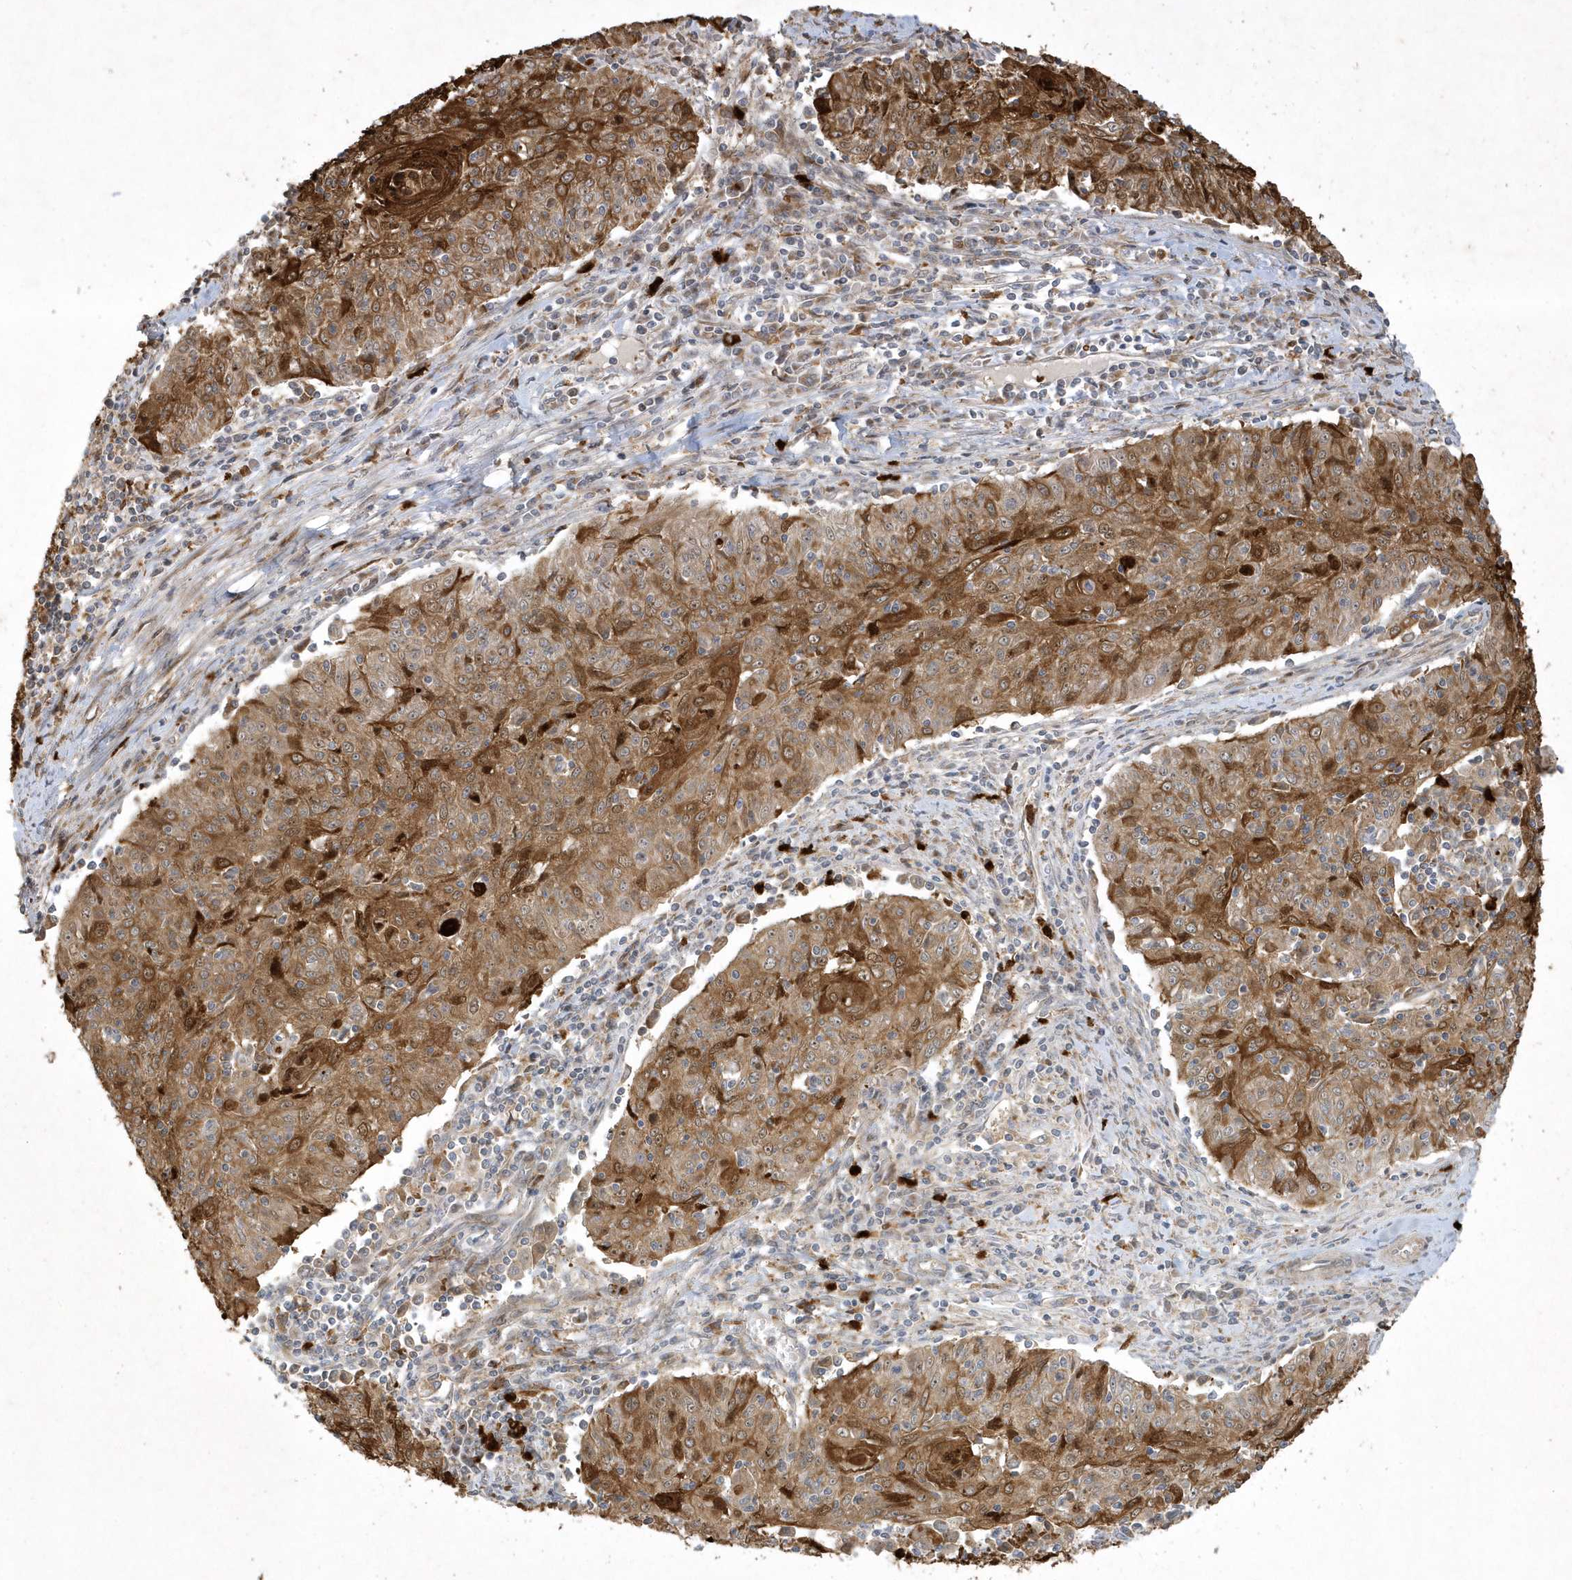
{"staining": {"intensity": "moderate", "quantity": ">75%", "location": "cytoplasmic/membranous"}, "tissue": "cervical cancer", "cell_type": "Tumor cells", "image_type": "cancer", "snomed": [{"axis": "morphology", "description": "Squamous cell carcinoma, NOS"}, {"axis": "topography", "description": "Cervix"}], "caption": "A histopathology image showing moderate cytoplasmic/membranous positivity in about >75% of tumor cells in cervical squamous cell carcinoma, as visualized by brown immunohistochemical staining.", "gene": "IFT57", "patient": {"sex": "female", "age": 48}}